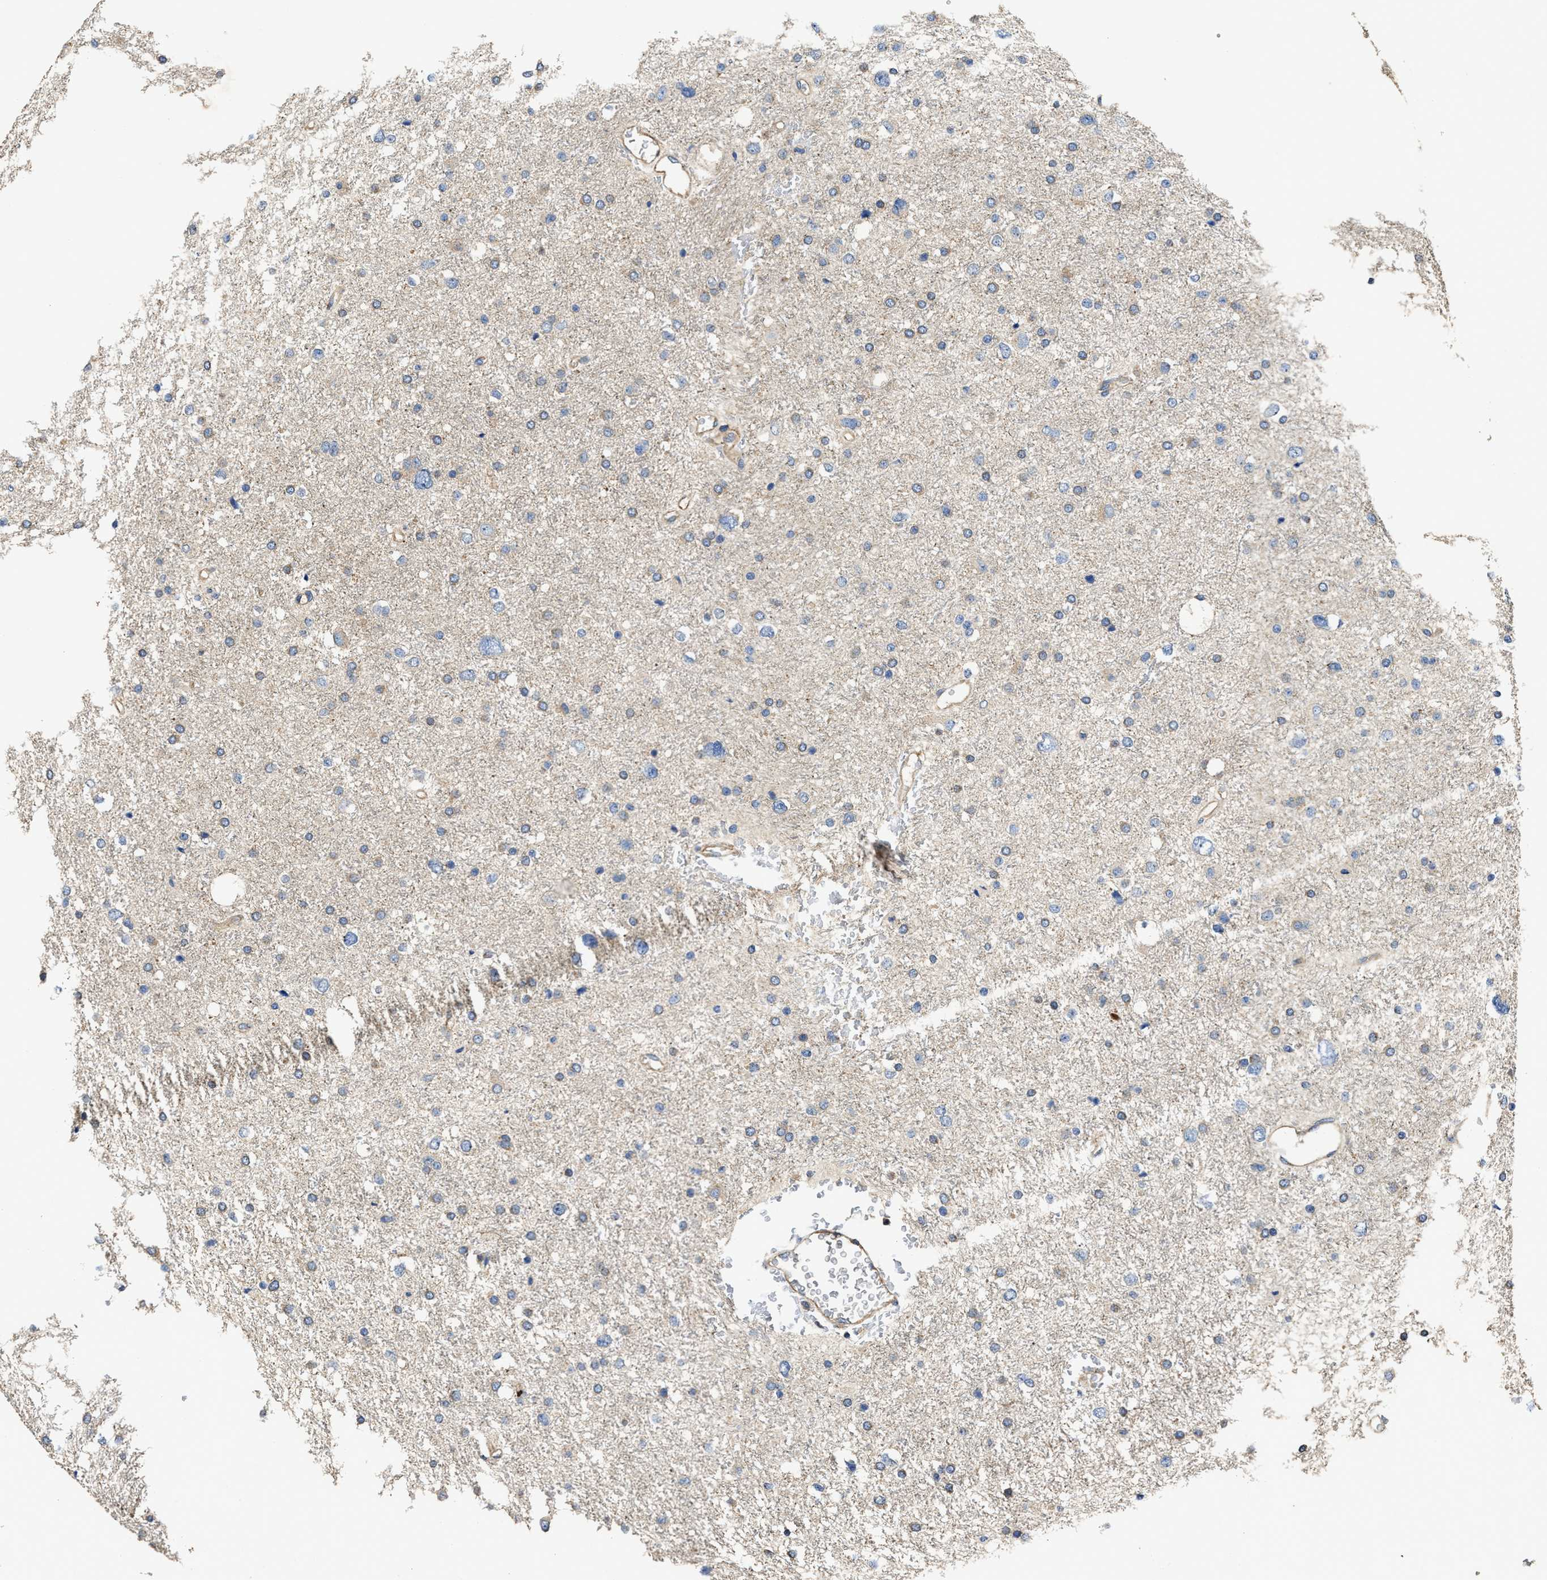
{"staining": {"intensity": "negative", "quantity": "none", "location": "none"}, "tissue": "glioma", "cell_type": "Tumor cells", "image_type": "cancer", "snomed": [{"axis": "morphology", "description": "Glioma, malignant, Low grade"}, {"axis": "topography", "description": "Brain"}], "caption": "Photomicrograph shows no significant protein positivity in tumor cells of malignant low-grade glioma.", "gene": "PTAR1", "patient": {"sex": "female", "age": 37}}